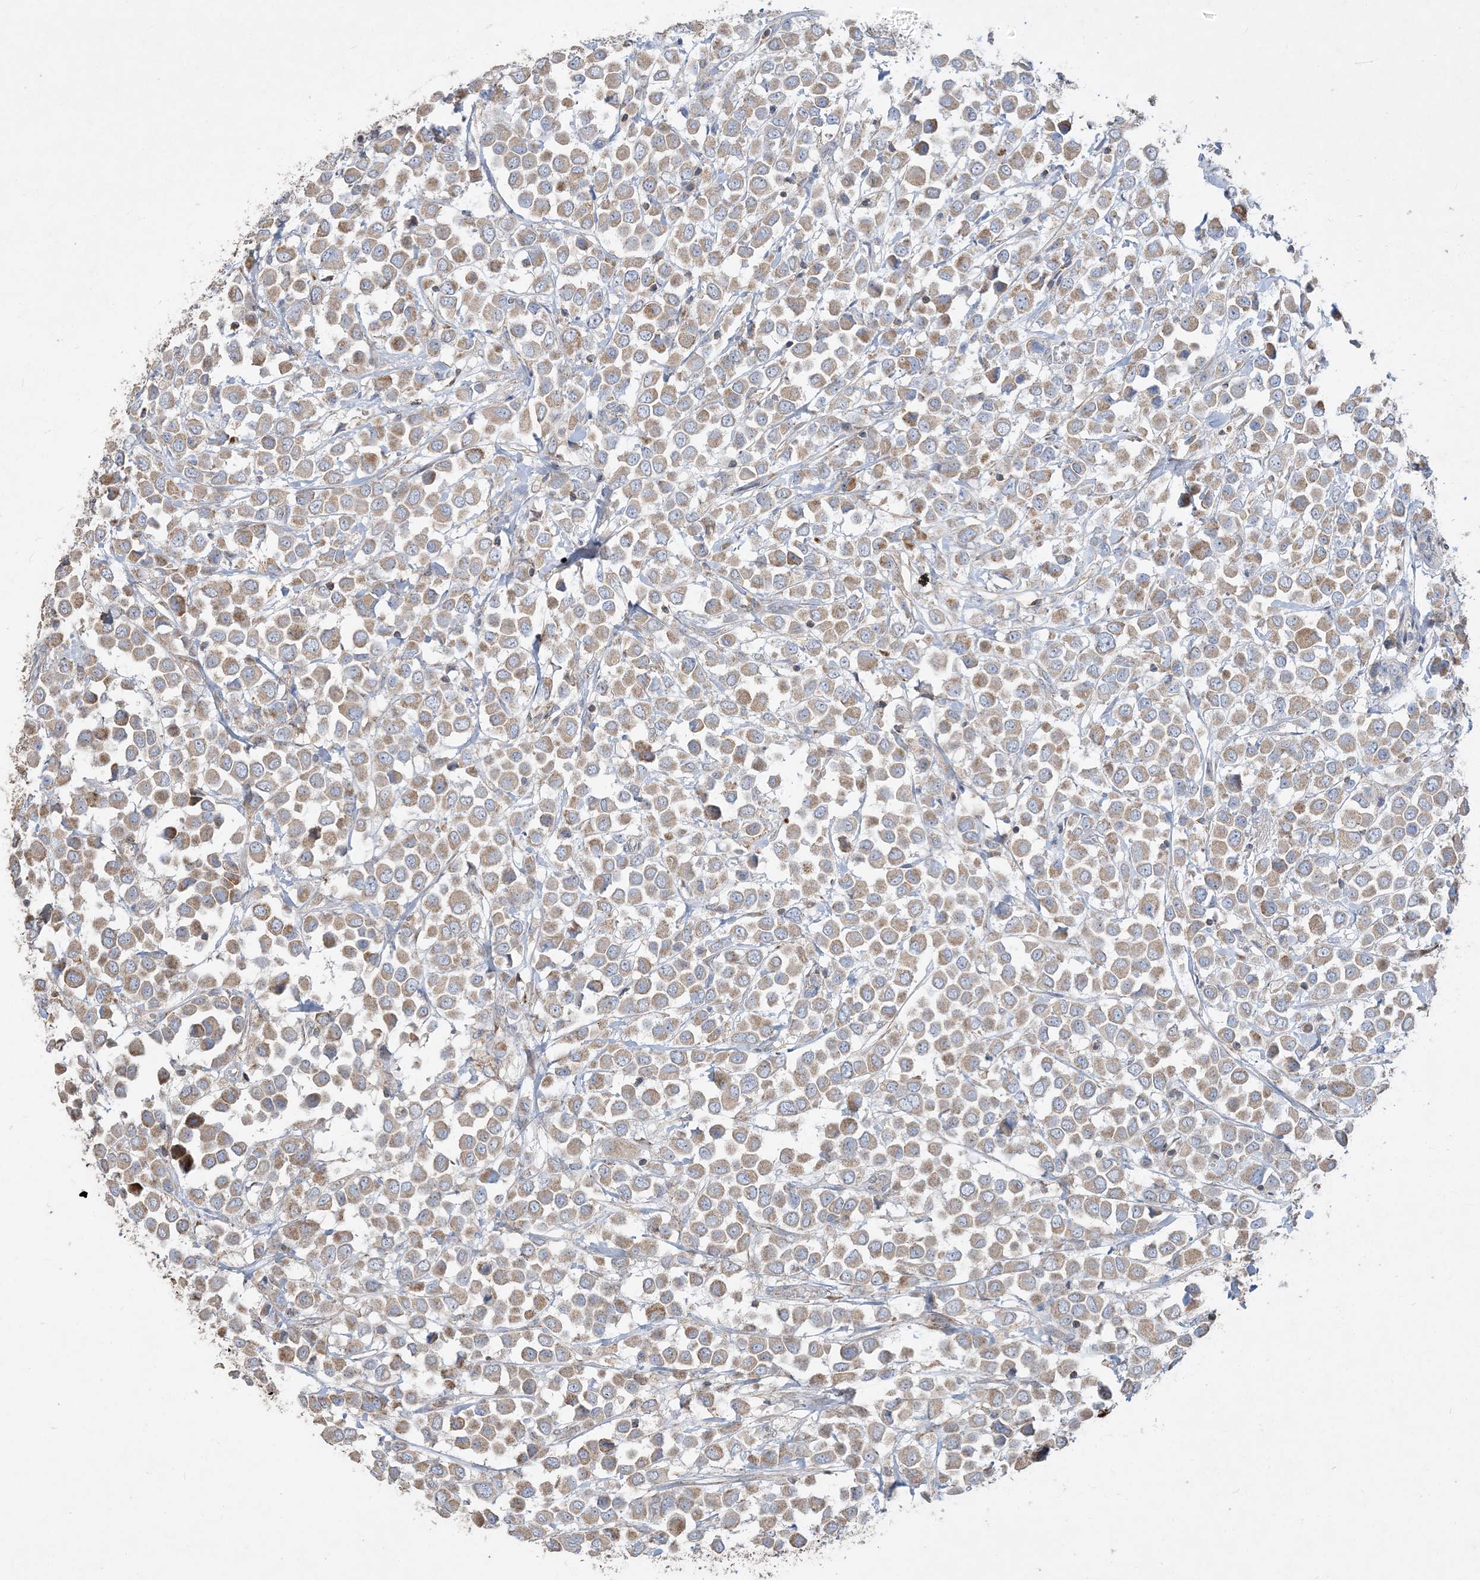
{"staining": {"intensity": "weak", "quantity": ">75%", "location": "cytoplasmic/membranous"}, "tissue": "breast cancer", "cell_type": "Tumor cells", "image_type": "cancer", "snomed": [{"axis": "morphology", "description": "Duct carcinoma"}, {"axis": "topography", "description": "Breast"}], "caption": "IHC of human breast invasive ductal carcinoma reveals low levels of weak cytoplasmic/membranous staining in approximately >75% of tumor cells.", "gene": "ECHDC1", "patient": {"sex": "female", "age": 61}}